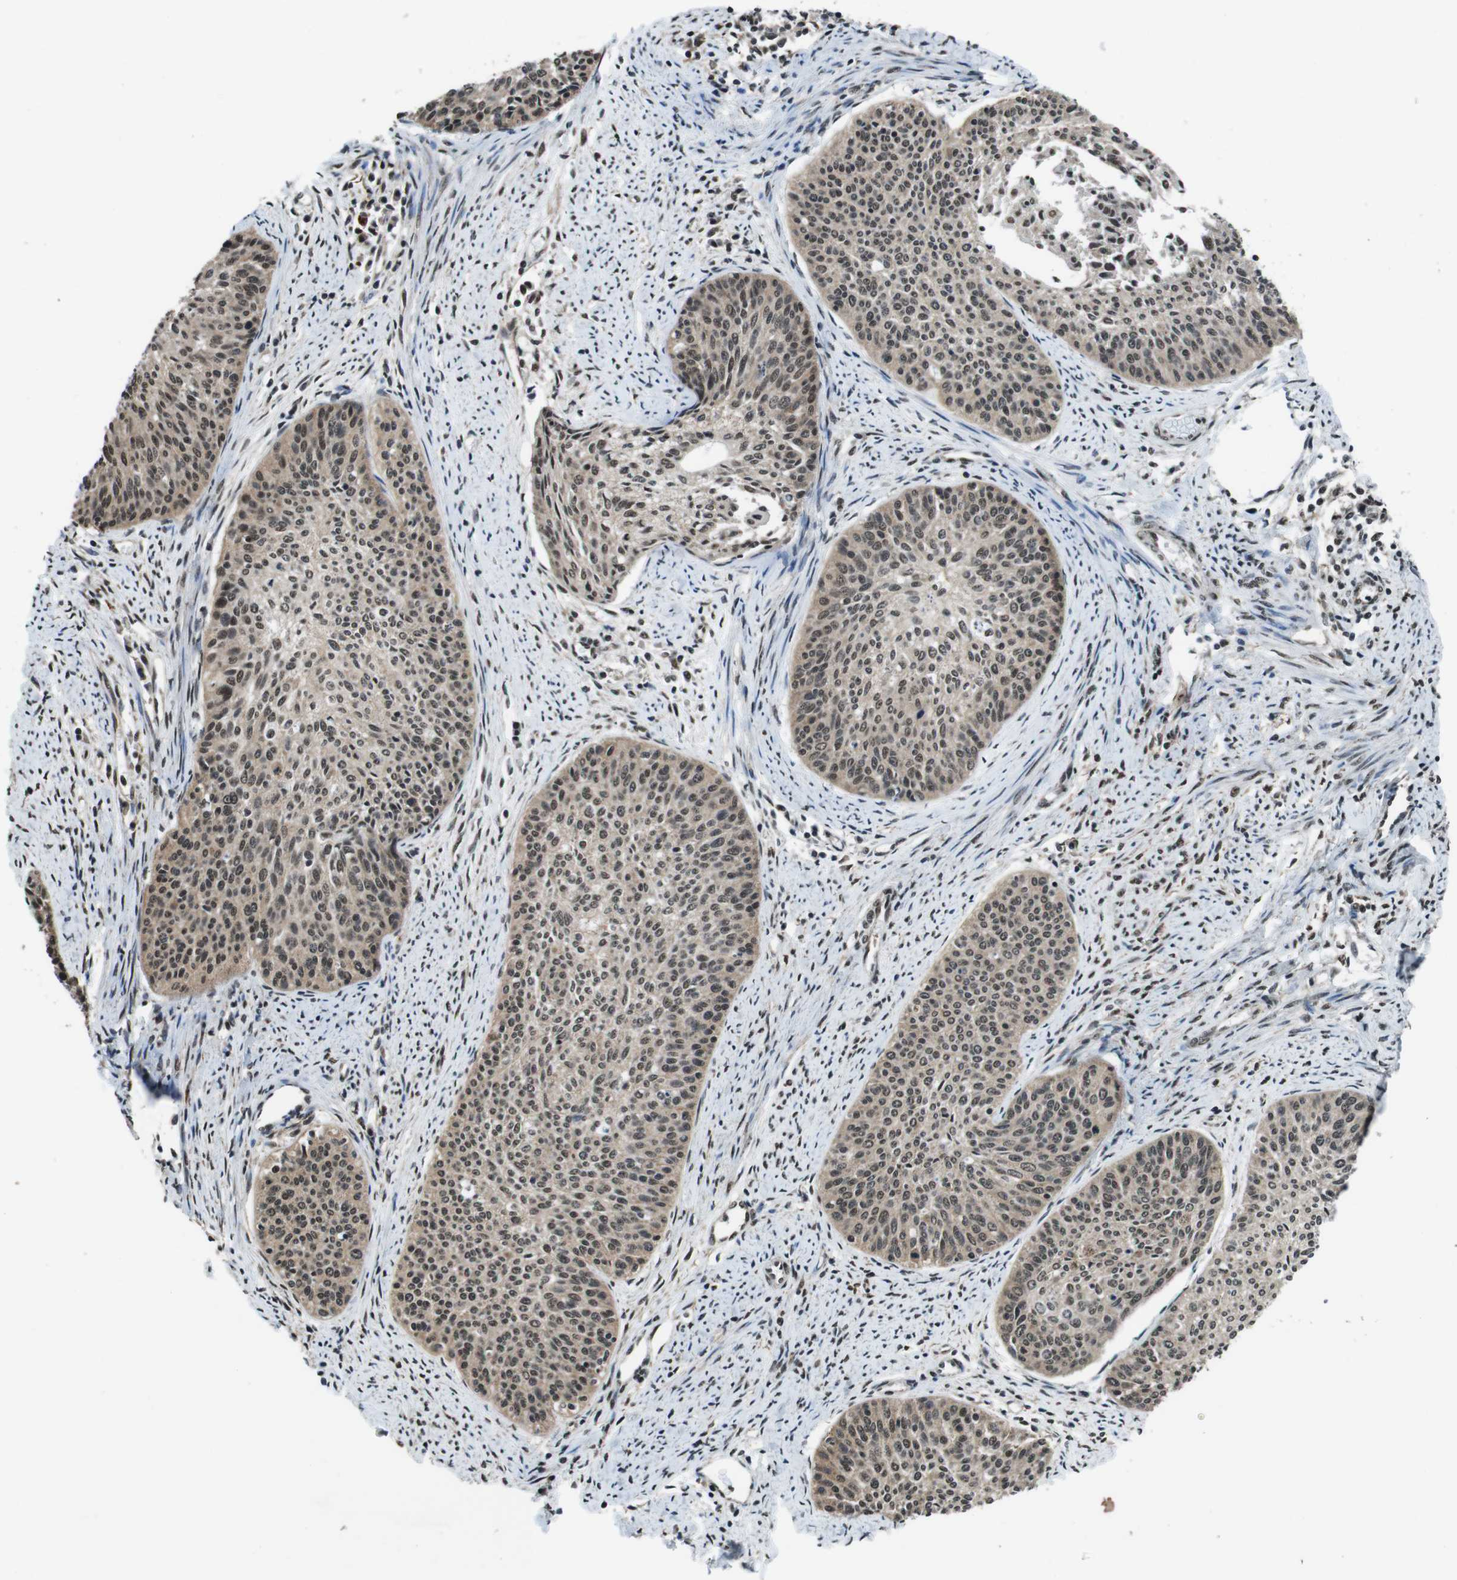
{"staining": {"intensity": "weak", "quantity": ">75%", "location": "cytoplasmic/membranous,nuclear"}, "tissue": "cervical cancer", "cell_type": "Tumor cells", "image_type": "cancer", "snomed": [{"axis": "morphology", "description": "Squamous cell carcinoma, NOS"}, {"axis": "topography", "description": "Cervix"}], "caption": "The image displays immunohistochemical staining of cervical cancer (squamous cell carcinoma). There is weak cytoplasmic/membranous and nuclear expression is present in about >75% of tumor cells. The staining was performed using DAB, with brown indicating positive protein expression. Nuclei are stained blue with hematoxylin.", "gene": "NR4A2", "patient": {"sex": "female", "age": 55}}